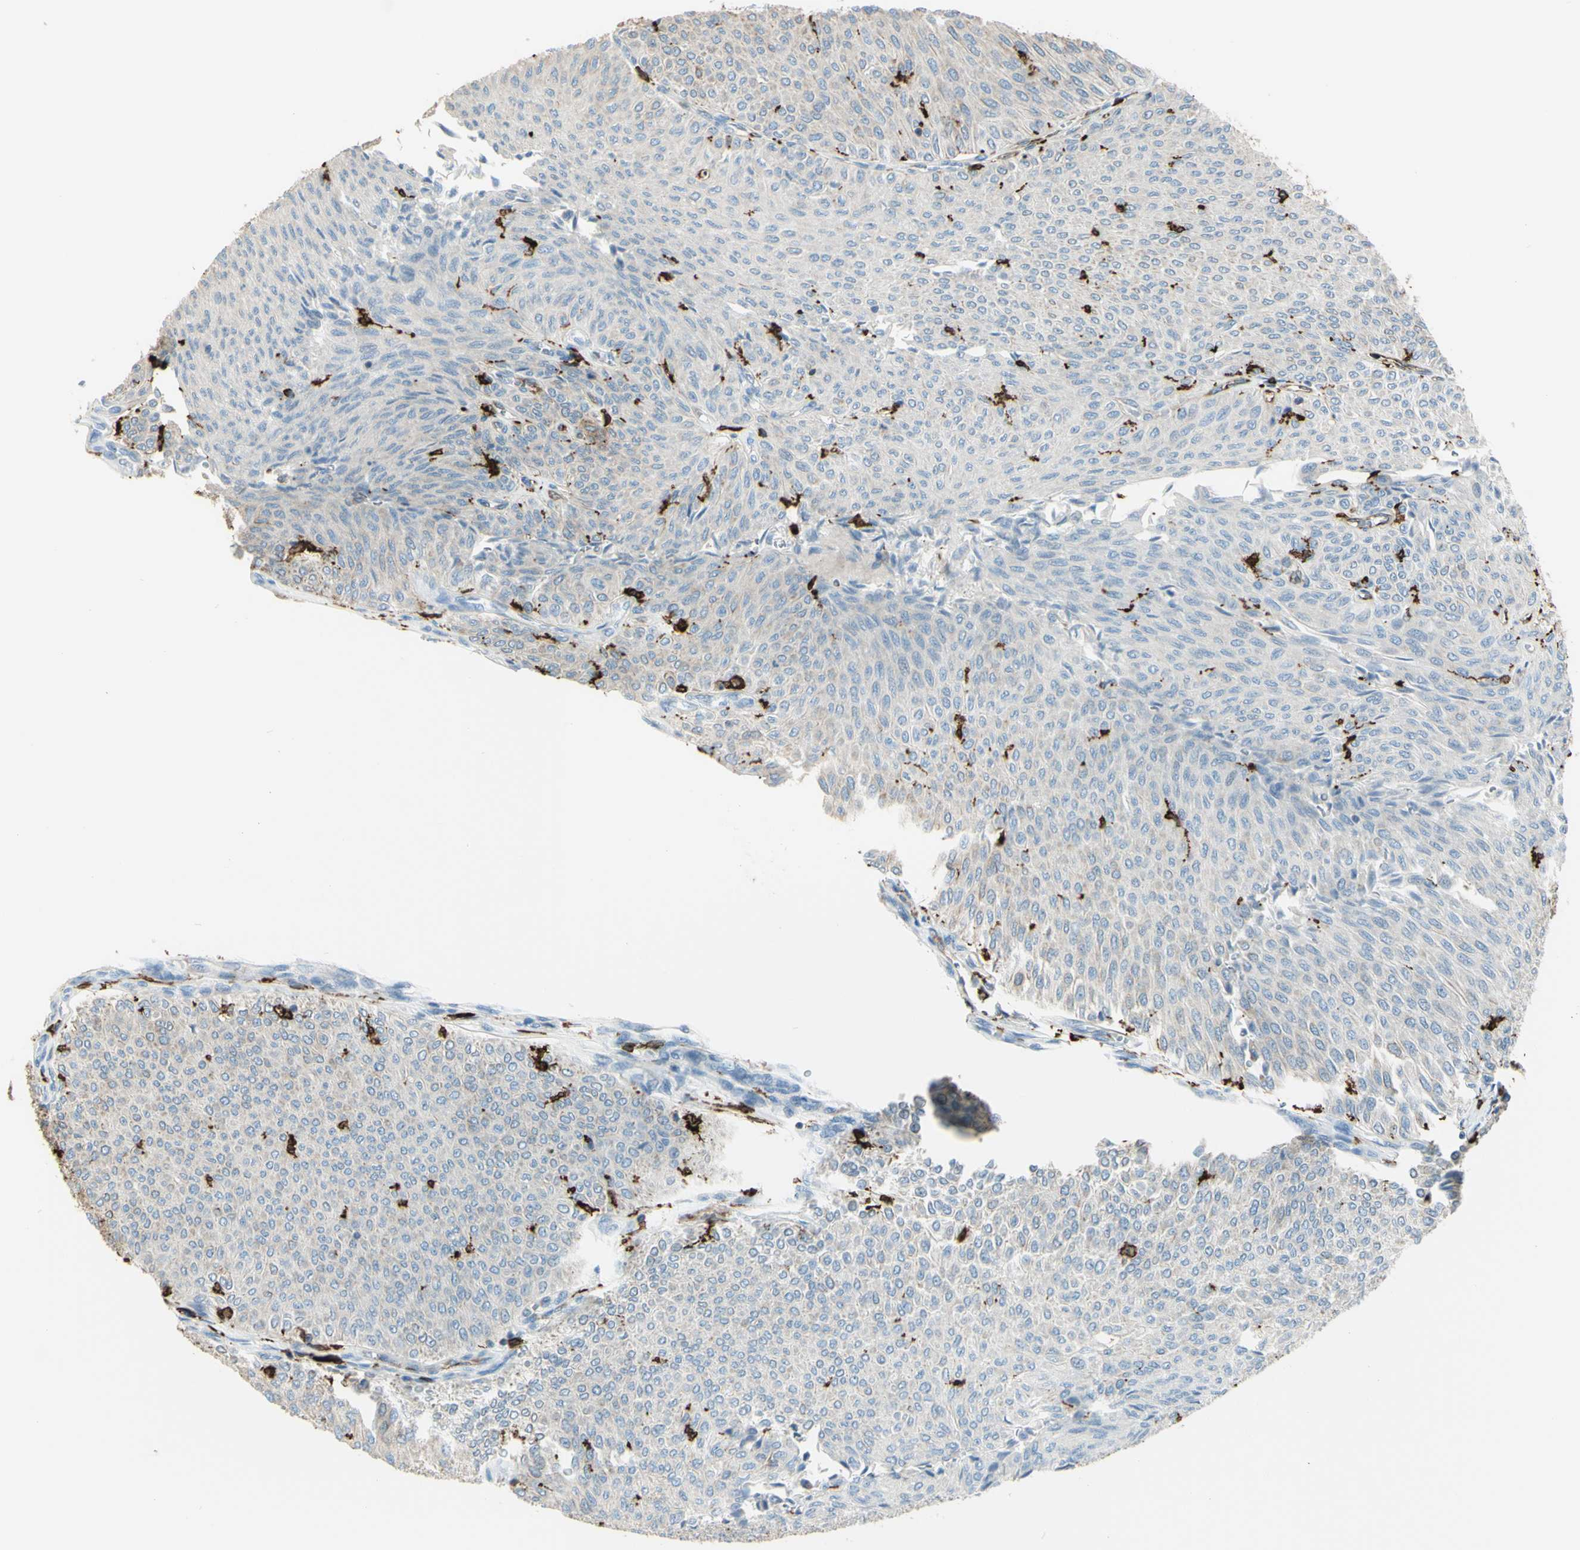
{"staining": {"intensity": "weak", "quantity": "25%-75%", "location": "cytoplasmic/membranous"}, "tissue": "urothelial cancer", "cell_type": "Tumor cells", "image_type": "cancer", "snomed": [{"axis": "morphology", "description": "Urothelial carcinoma, Low grade"}, {"axis": "topography", "description": "Urinary bladder"}], "caption": "The photomicrograph demonstrates staining of low-grade urothelial carcinoma, revealing weak cytoplasmic/membranous protein positivity (brown color) within tumor cells.", "gene": "CD74", "patient": {"sex": "male", "age": 78}}